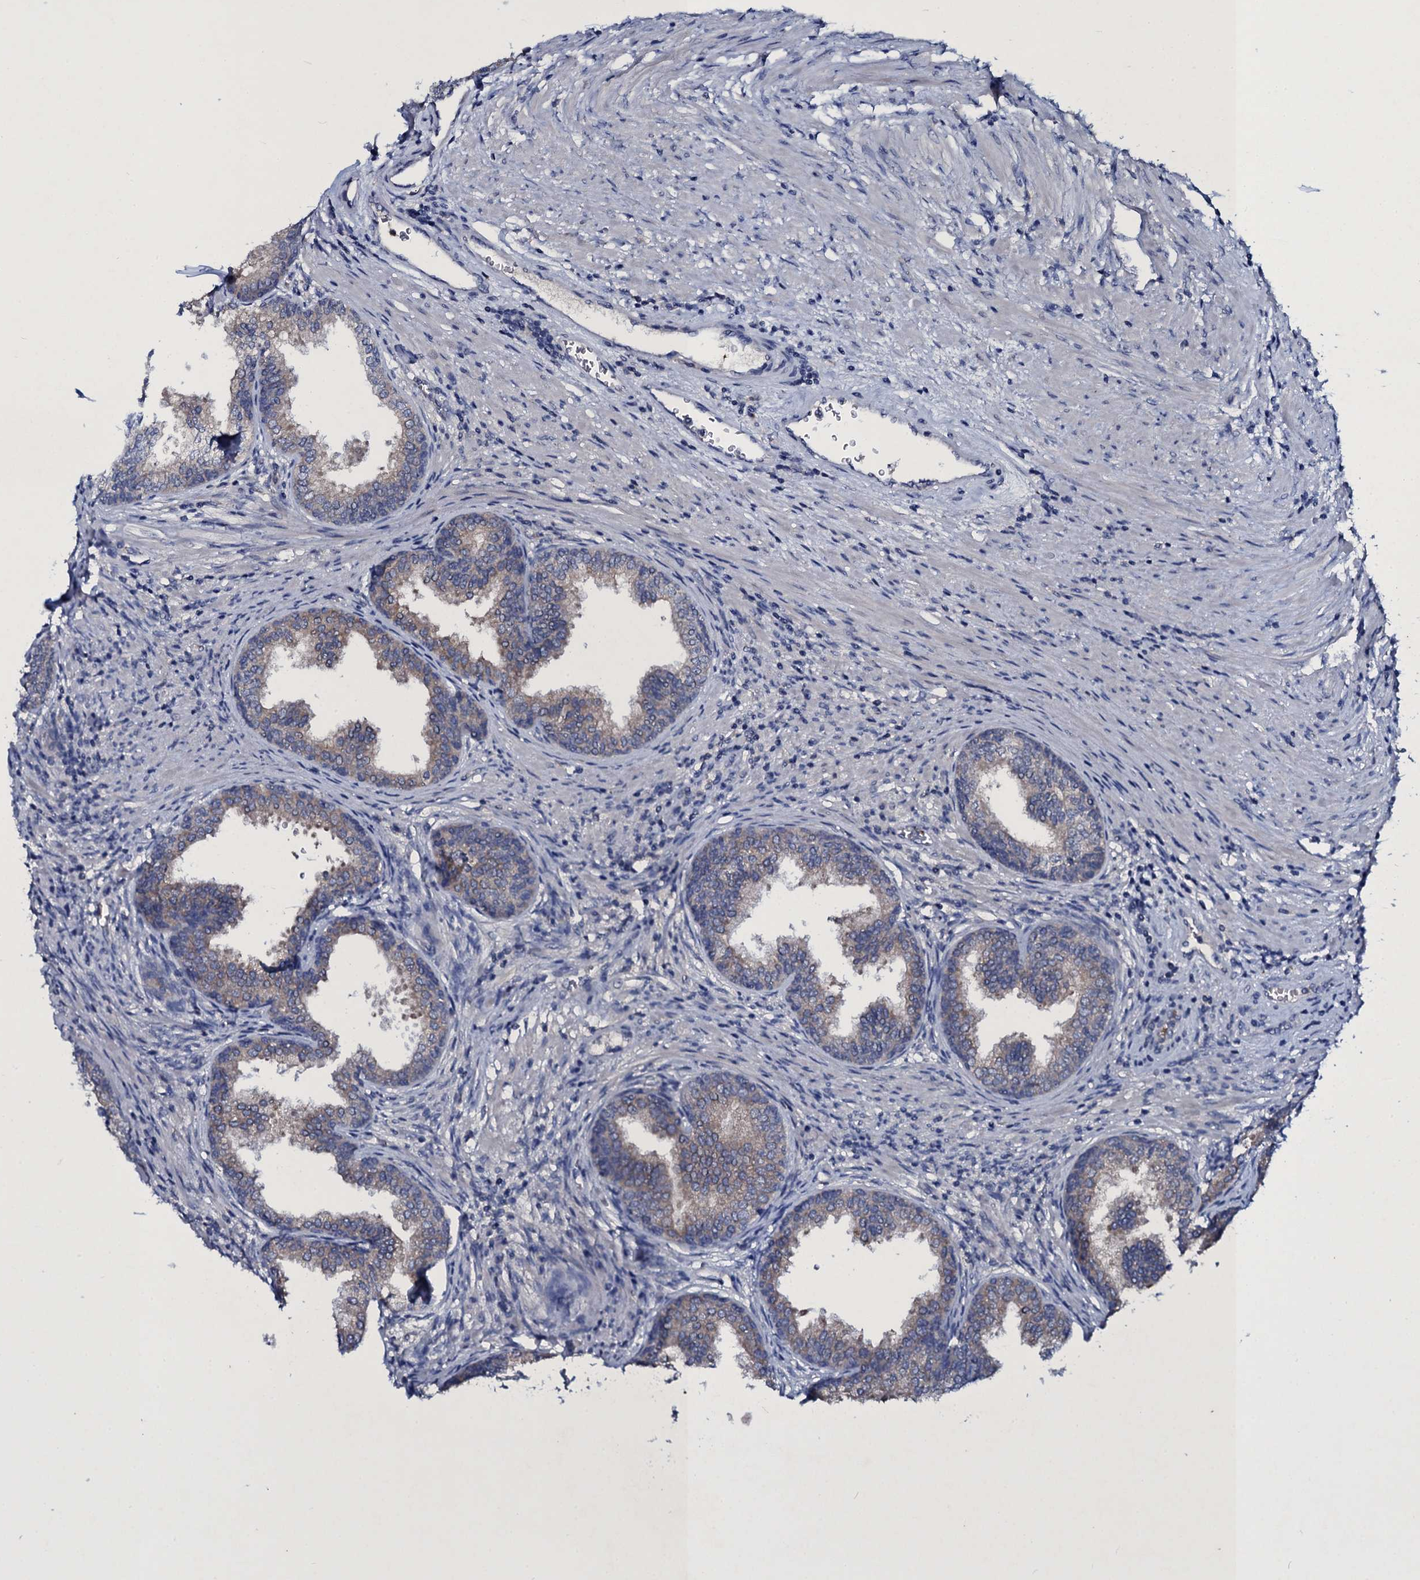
{"staining": {"intensity": "moderate", "quantity": "25%-75%", "location": "cytoplasmic/membranous"}, "tissue": "prostate", "cell_type": "Glandular cells", "image_type": "normal", "snomed": [{"axis": "morphology", "description": "Normal tissue, NOS"}, {"axis": "topography", "description": "Prostate"}], "caption": "Immunohistochemical staining of benign prostate shows moderate cytoplasmic/membranous protein expression in about 25%-75% of glandular cells. The staining was performed using DAB, with brown indicating positive protein expression. Nuclei are stained blue with hematoxylin.", "gene": "TPGS2", "patient": {"sex": "male", "age": 76}}